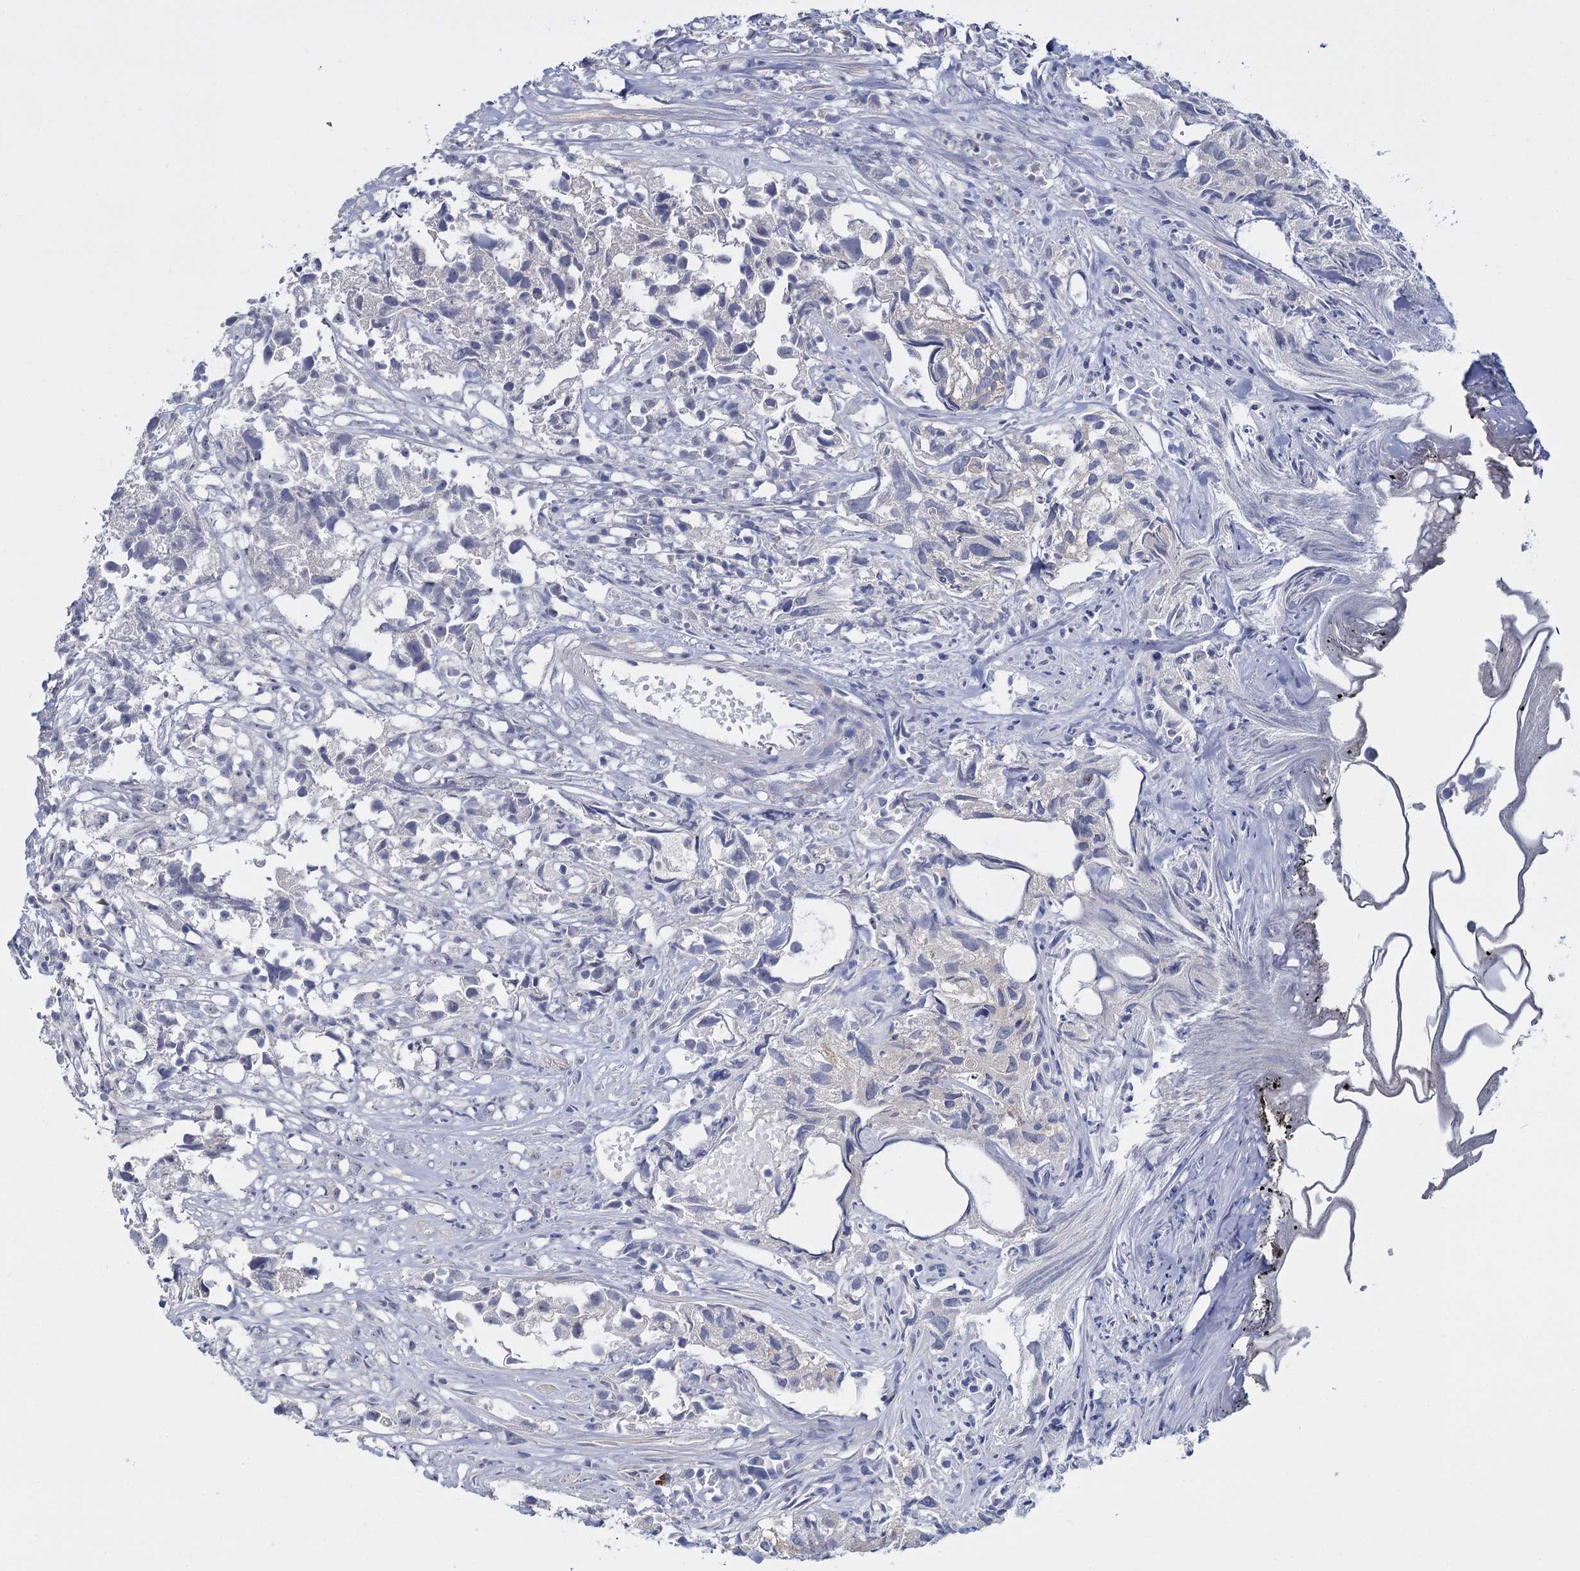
{"staining": {"intensity": "negative", "quantity": "none", "location": "none"}, "tissue": "urothelial cancer", "cell_type": "Tumor cells", "image_type": "cancer", "snomed": [{"axis": "morphology", "description": "Urothelial carcinoma, High grade"}, {"axis": "topography", "description": "Urinary bladder"}], "caption": "Urothelial carcinoma (high-grade) was stained to show a protein in brown. There is no significant expression in tumor cells. (Brightfield microscopy of DAB immunohistochemistry at high magnification).", "gene": "SFN", "patient": {"sex": "female", "age": 75}}